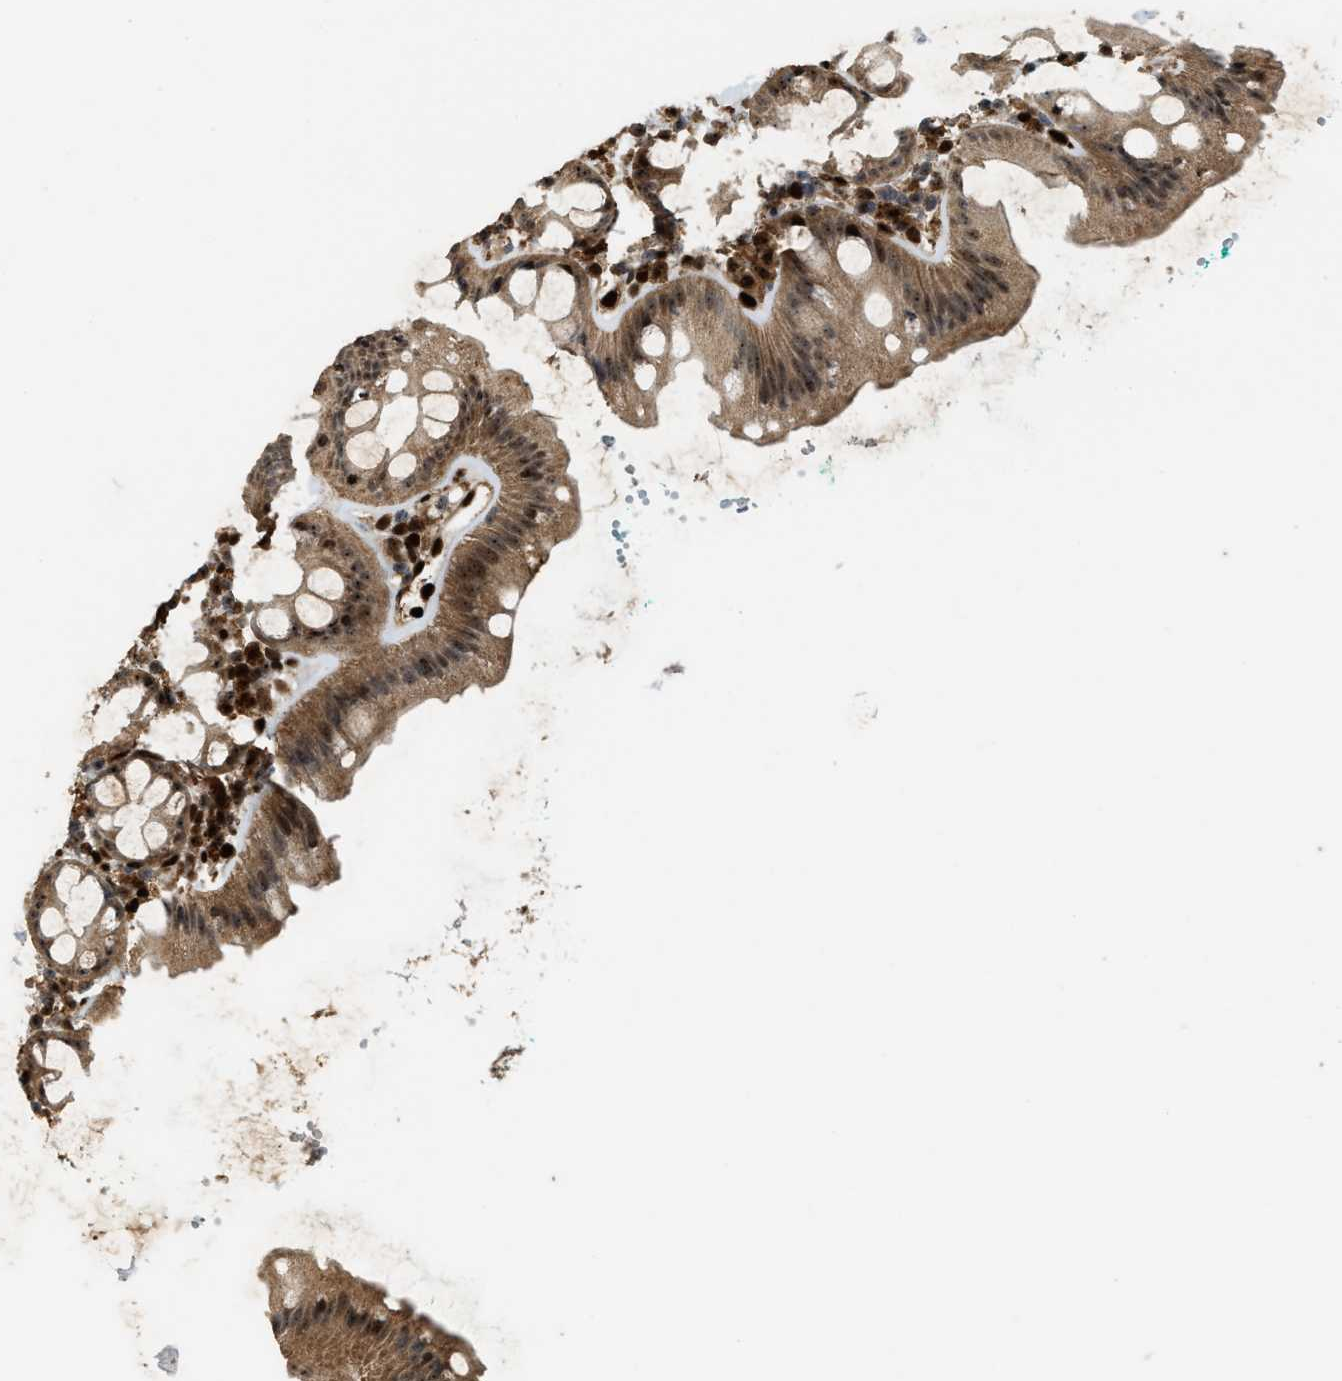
{"staining": {"intensity": "strong", "quantity": ">75%", "location": "cytoplasmic/membranous,nuclear"}, "tissue": "rectum", "cell_type": "Glandular cells", "image_type": "normal", "snomed": [{"axis": "morphology", "description": "Normal tissue, NOS"}, {"axis": "topography", "description": "Rectum"}], "caption": "High-magnification brightfield microscopy of benign rectum stained with DAB (3,3'-diaminobenzidine) (brown) and counterstained with hematoxylin (blue). glandular cells exhibit strong cytoplasmic/membranous,nuclear staining is seen in approximately>75% of cells. (DAB (3,3'-diaminobenzidine) IHC with brightfield microscopy, high magnification).", "gene": "ZNF687", "patient": {"sex": "female", "age": 65}}